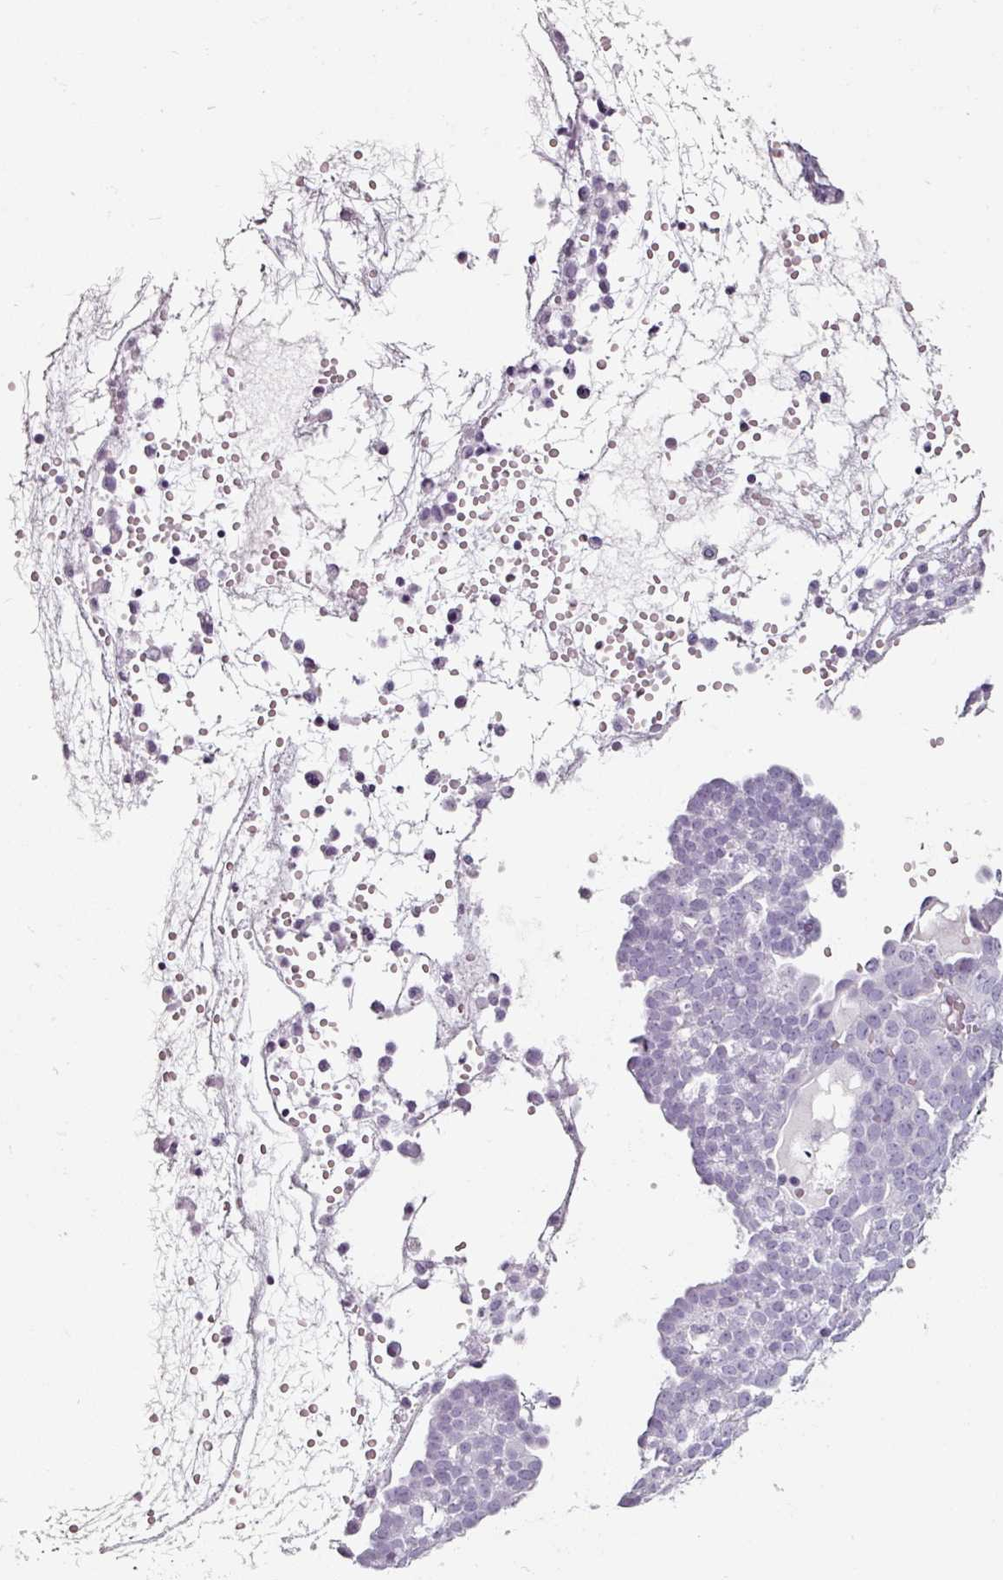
{"staining": {"intensity": "negative", "quantity": "none", "location": "none"}, "tissue": "ovarian cancer", "cell_type": "Tumor cells", "image_type": "cancer", "snomed": [{"axis": "morphology", "description": "Cystadenocarcinoma, serous, NOS"}, {"axis": "topography", "description": "Soft tissue"}, {"axis": "topography", "description": "Ovary"}], "caption": "Tumor cells are negative for protein expression in human ovarian cancer (serous cystadenocarcinoma).", "gene": "CAP2", "patient": {"sex": "female", "age": 57}}